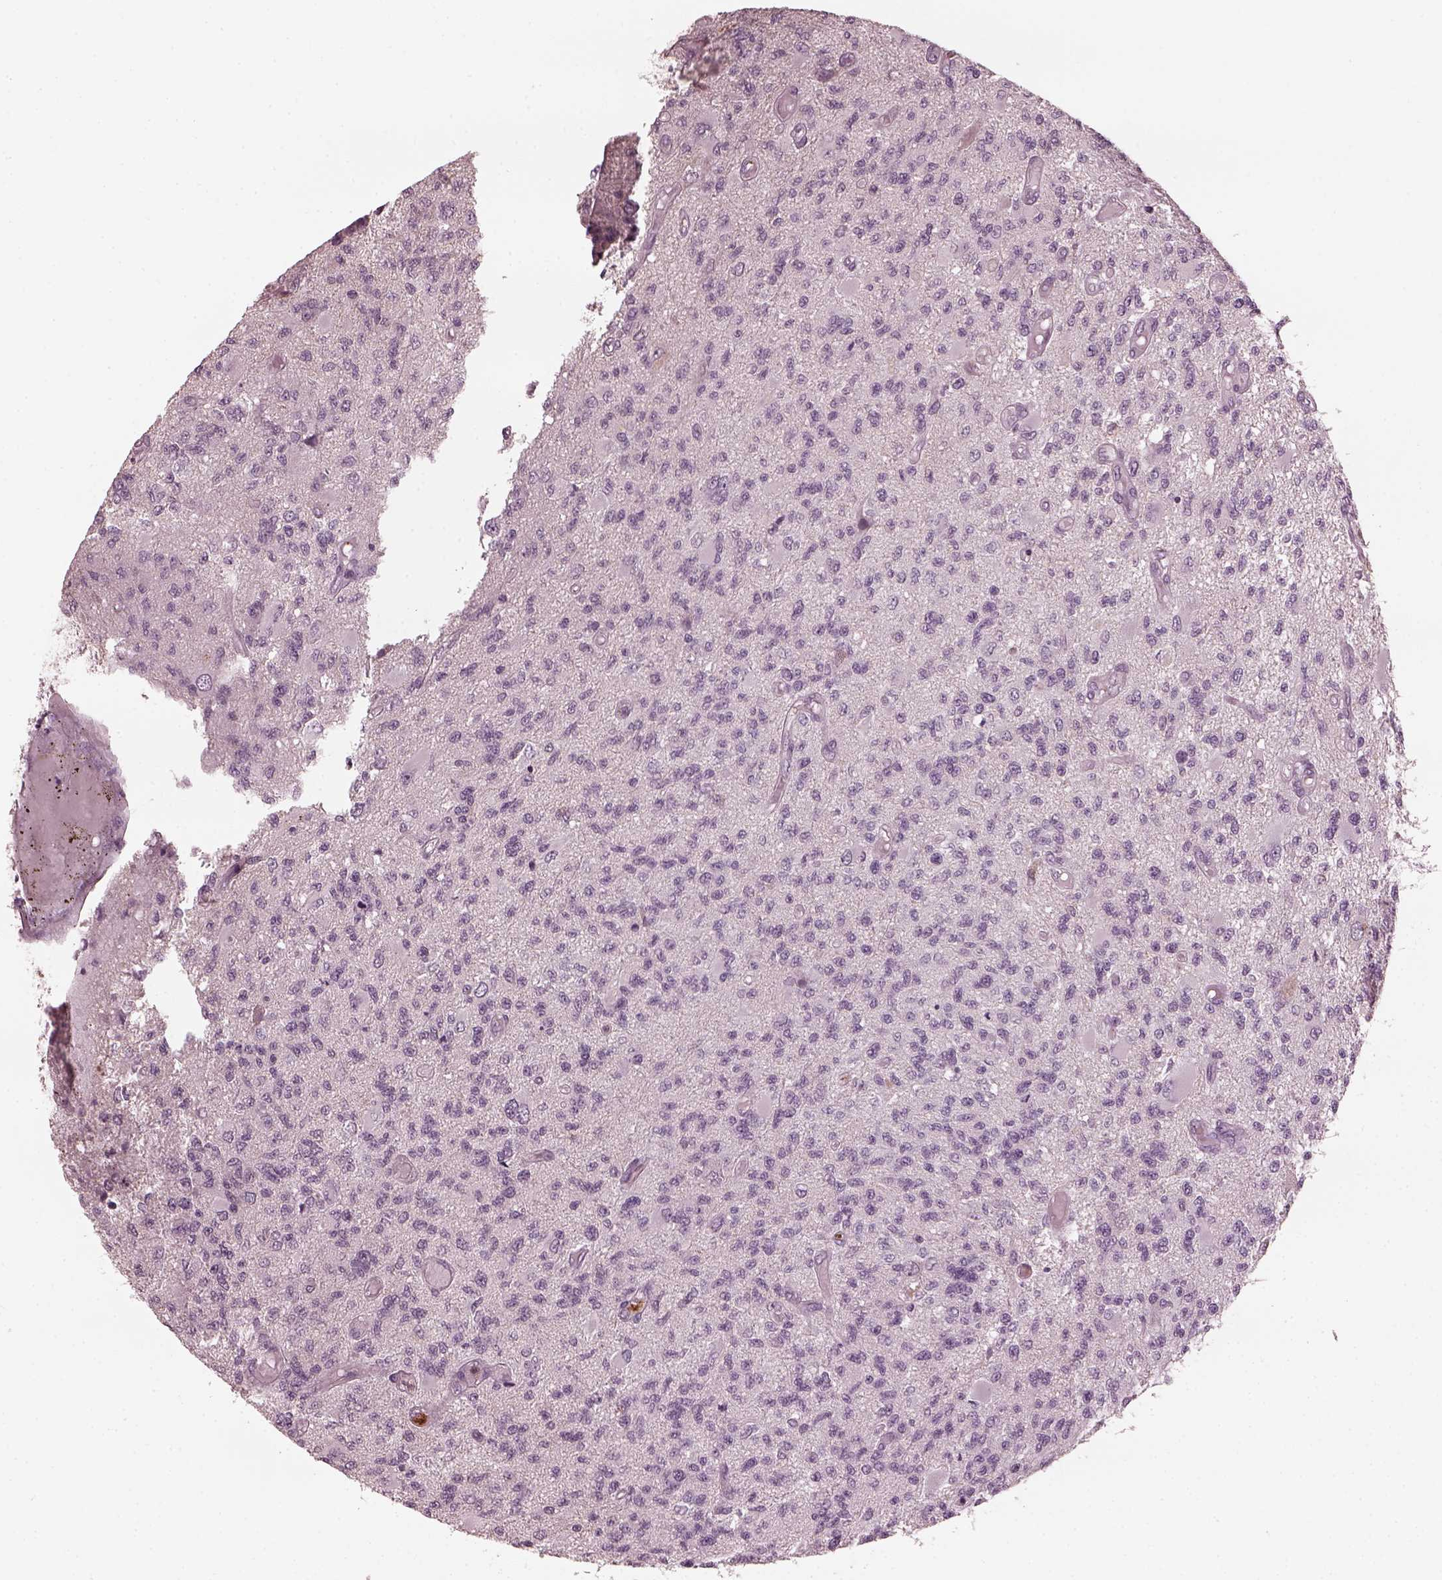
{"staining": {"intensity": "negative", "quantity": "none", "location": "none"}, "tissue": "glioma", "cell_type": "Tumor cells", "image_type": "cancer", "snomed": [{"axis": "morphology", "description": "Glioma, malignant, High grade"}, {"axis": "topography", "description": "Brain"}], "caption": "Immunohistochemistry histopathology image of glioma stained for a protein (brown), which shows no staining in tumor cells.", "gene": "PSTPIP2", "patient": {"sex": "female", "age": 63}}